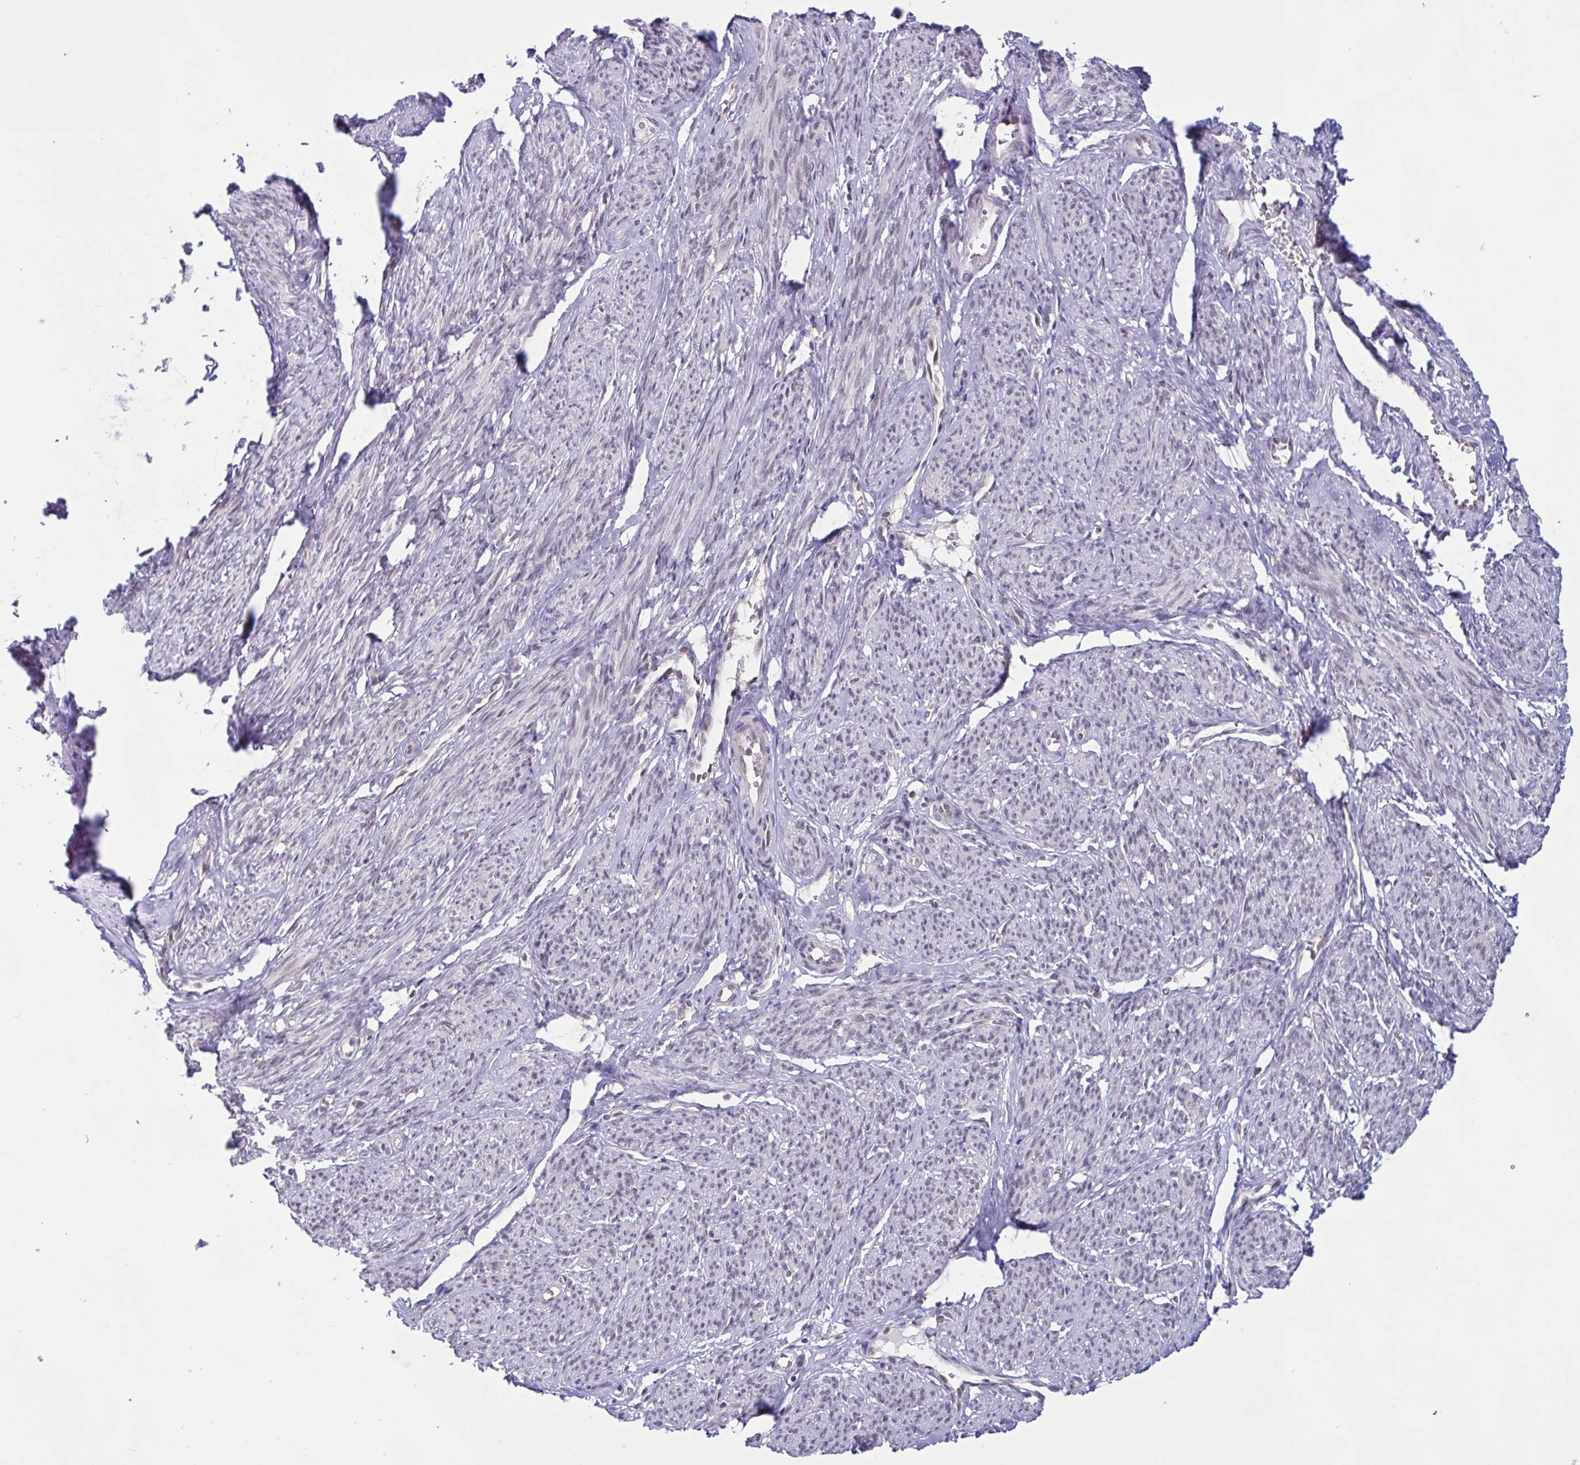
{"staining": {"intensity": "negative", "quantity": "none", "location": "none"}, "tissue": "smooth muscle", "cell_type": "Smooth muscle cells", "image_type": "normal", "snomed": [{"axis": "morphology", "description": "Normal tissue, NOS"}, {"axis": "topography", "description": "Smooth muscle"}], "caption": "Protein analysis of unremarkable smooth muscle reveals no significant expression in smooth muscle cells. (DAB immunohistochemistry visualized using brightfield microscopy, high magnification).", "gene": "TSN", "patient": {"sex": "female", "age": 65}}